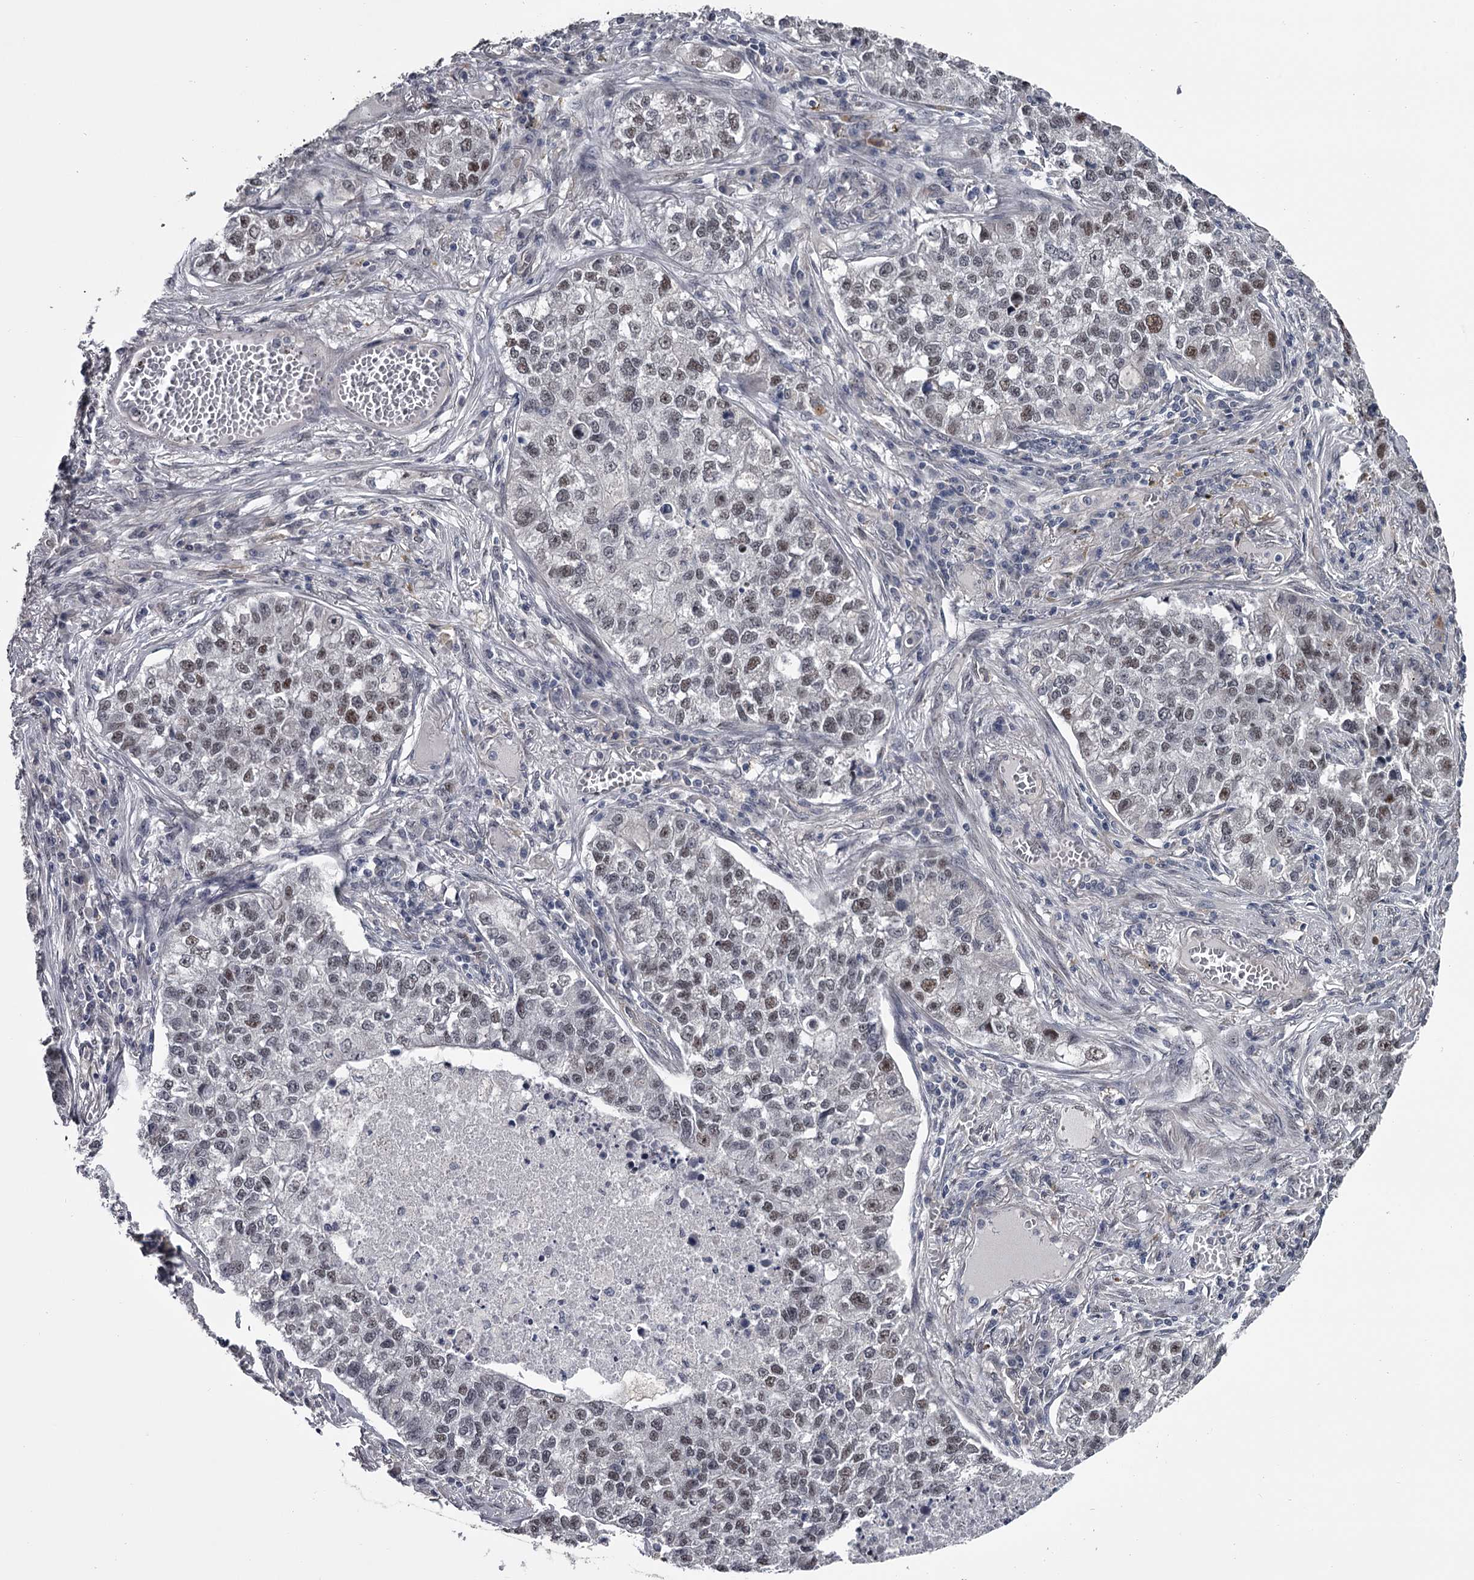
{"staining": {"intensity": "weak", "quantity": "25%-75%", "location": "nuclear"}, "tissue": "lung cancer", "cell_type": "Tumor cells", "image_type": "cancer", "snomed": [{"axis": "morphology", "description": "Adenocarcinoma, NOS"}, {"axis": "topography", "description": "Lung"}], "caption": "An image of lung adenocarcinoma stained for a protein displays weak nuclear brown staining in tumor cells. The staining was performed using DAB (3,3'-diaminobenzidine), with brown indicating positive protein expression. Nuclei are stained blue with hematoxylin.", "gene": "PRPF40B", "patient": {"sex": "male", "age": 49}}